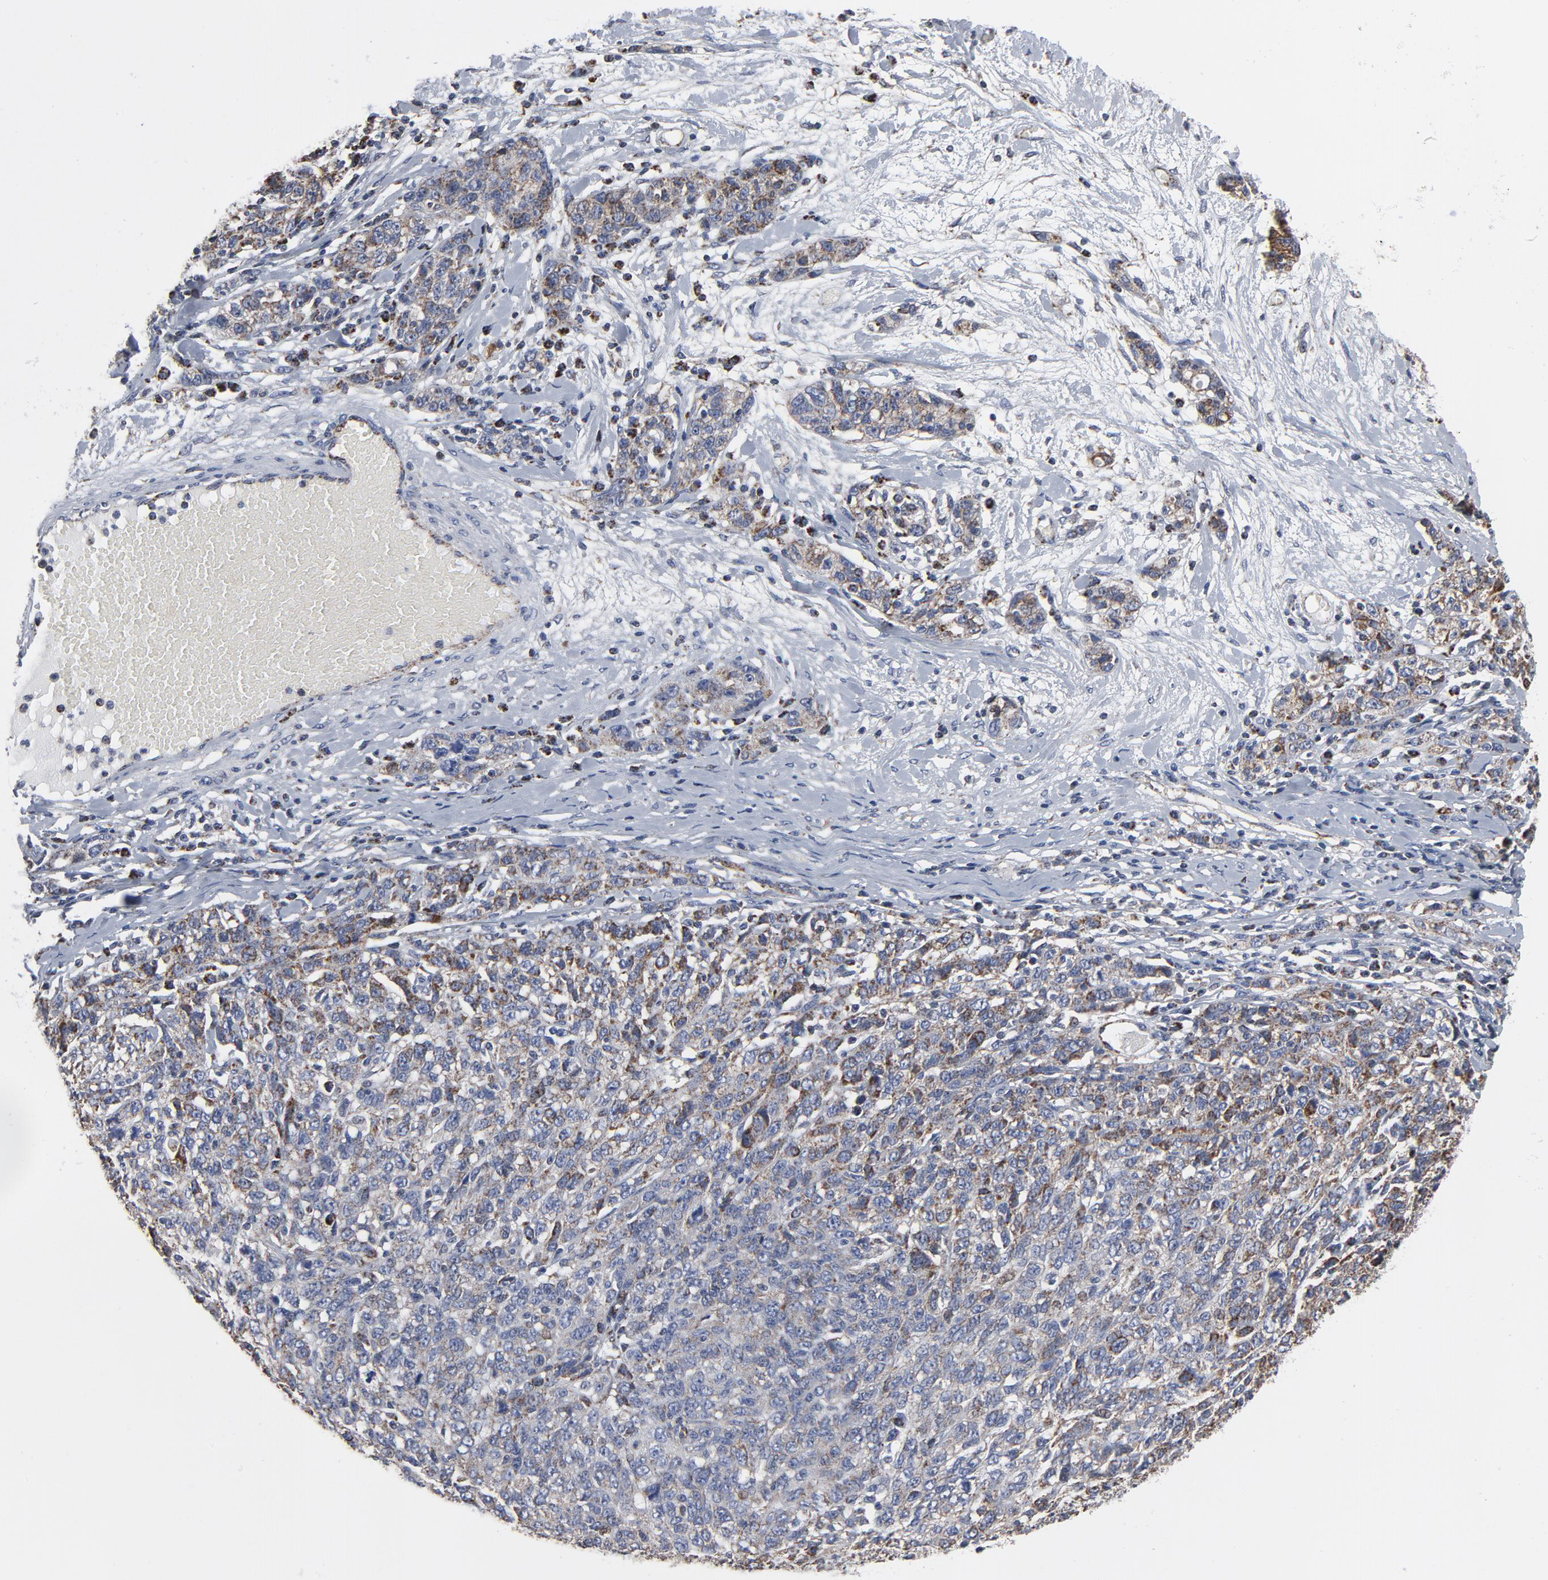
{"staining": {"intensity": "moderate", "quantity": "25%-75%", "location": "cytoplasmic/membranous"}, "tissue": "ovarian cancer", "cell_type": "Tumor cells", "image_type": "cancer", "snomed": [{"axis": "morphology", "description": "Cystadenocarcinoma, serous, NOS"}, {"axis": "topography", "description": "Ovary"}], "caption": "Protein expression analysis of ovarian cancer shows moderate cytoplasmic/membranous staining in about 25%-75% of tumor cells.", "gene": "NDUFV2", "patient": {"sex": "female", "age": 71}}